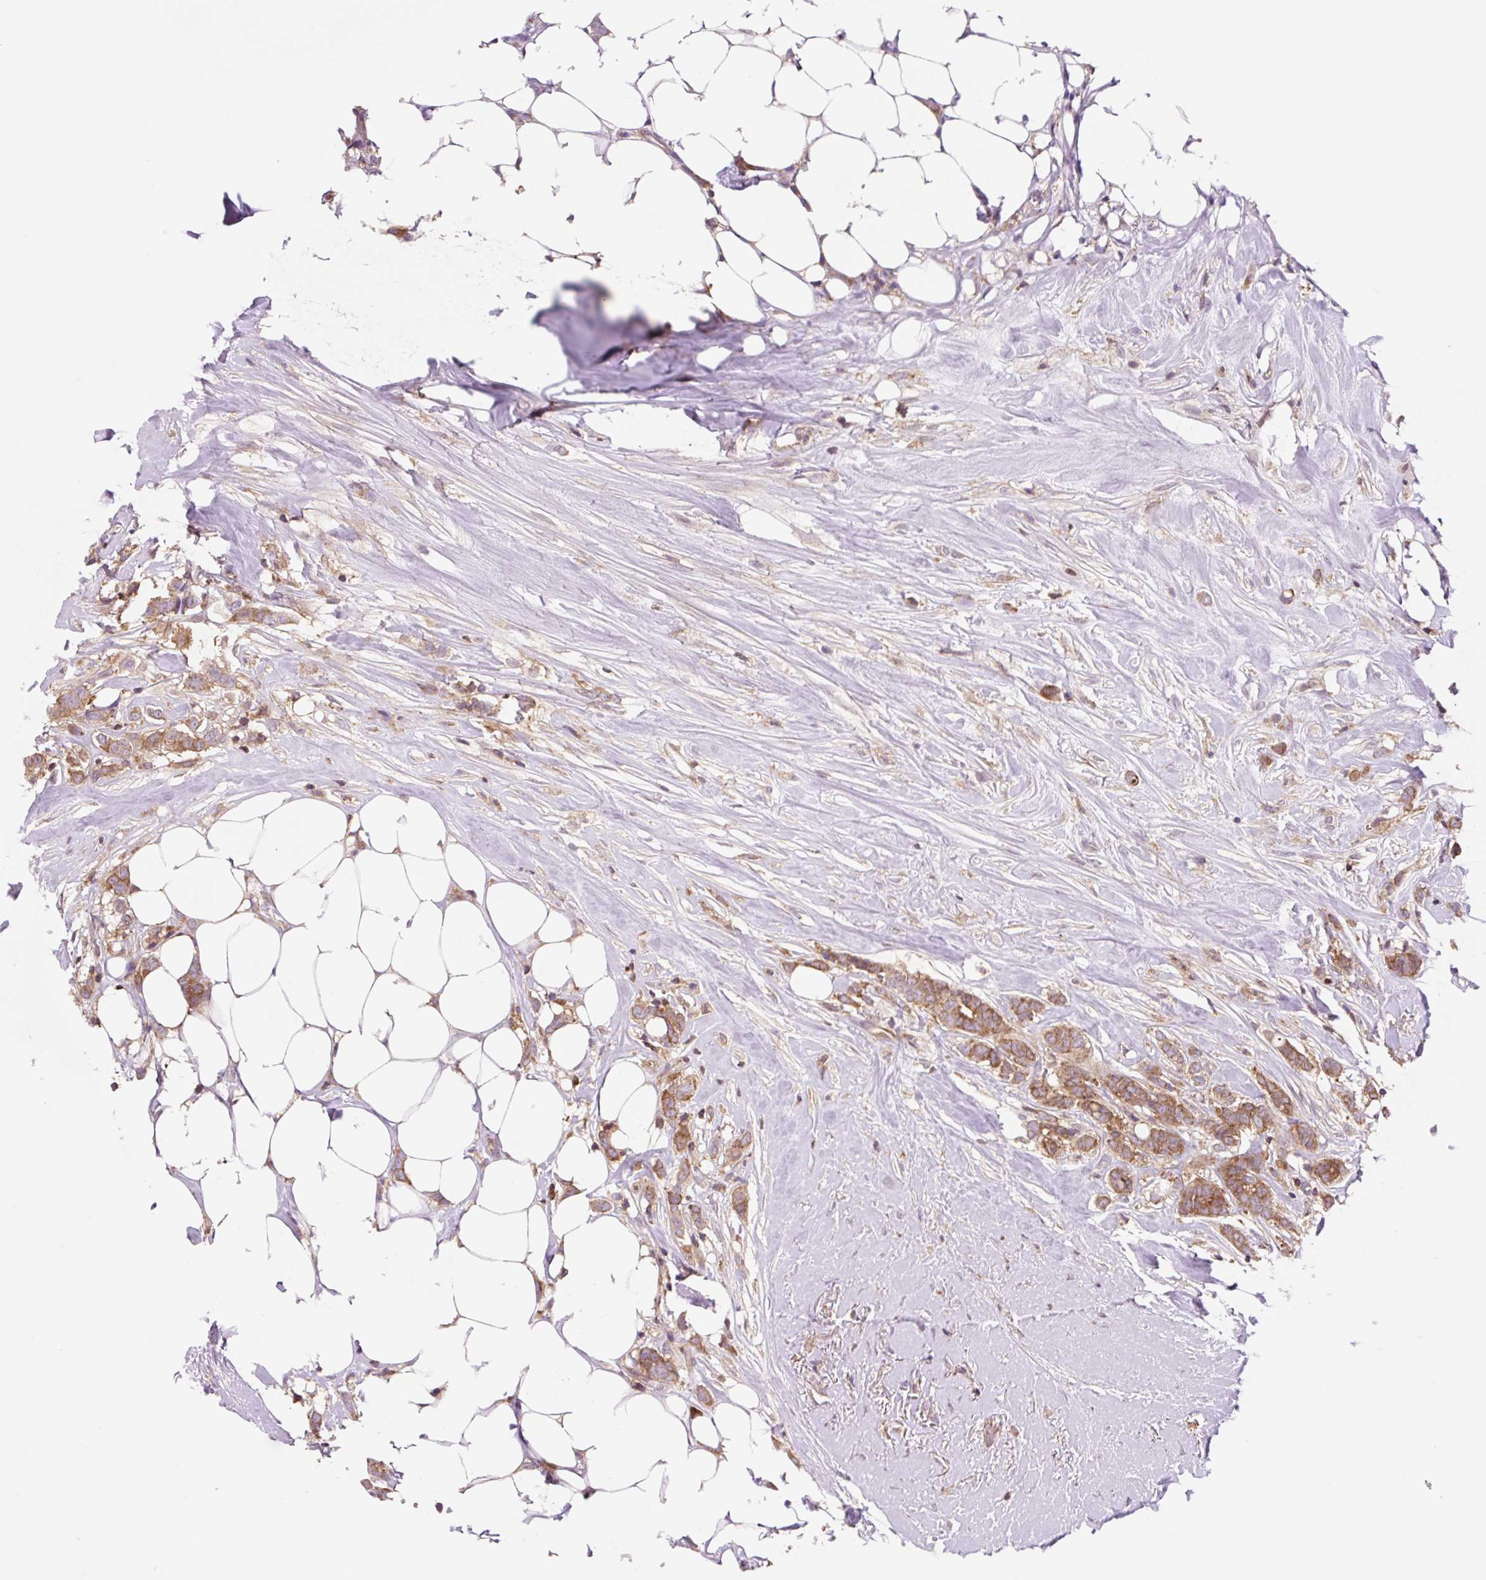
{"staining": {"intensity": "moderate", "quantity": ">75%", "location": "cytoplasmic/membranous"}, "tissue": "breast cancer", "cell_type": "Tumor cells", "image_type": "cancer", "snomed": [{"axis": "morphology", "description": "Duct carcinoma"}, {"axis": "topography", "description": "Breast"}], "caption": "Human breast intraductal carcinoma stained with a brown dye demonstrates moderate cytoplasmic/membranous positive positivity in about >75% of tumor cells.", "gene": "VPS4A", "patient": {"sex": "female", "age": 80}}